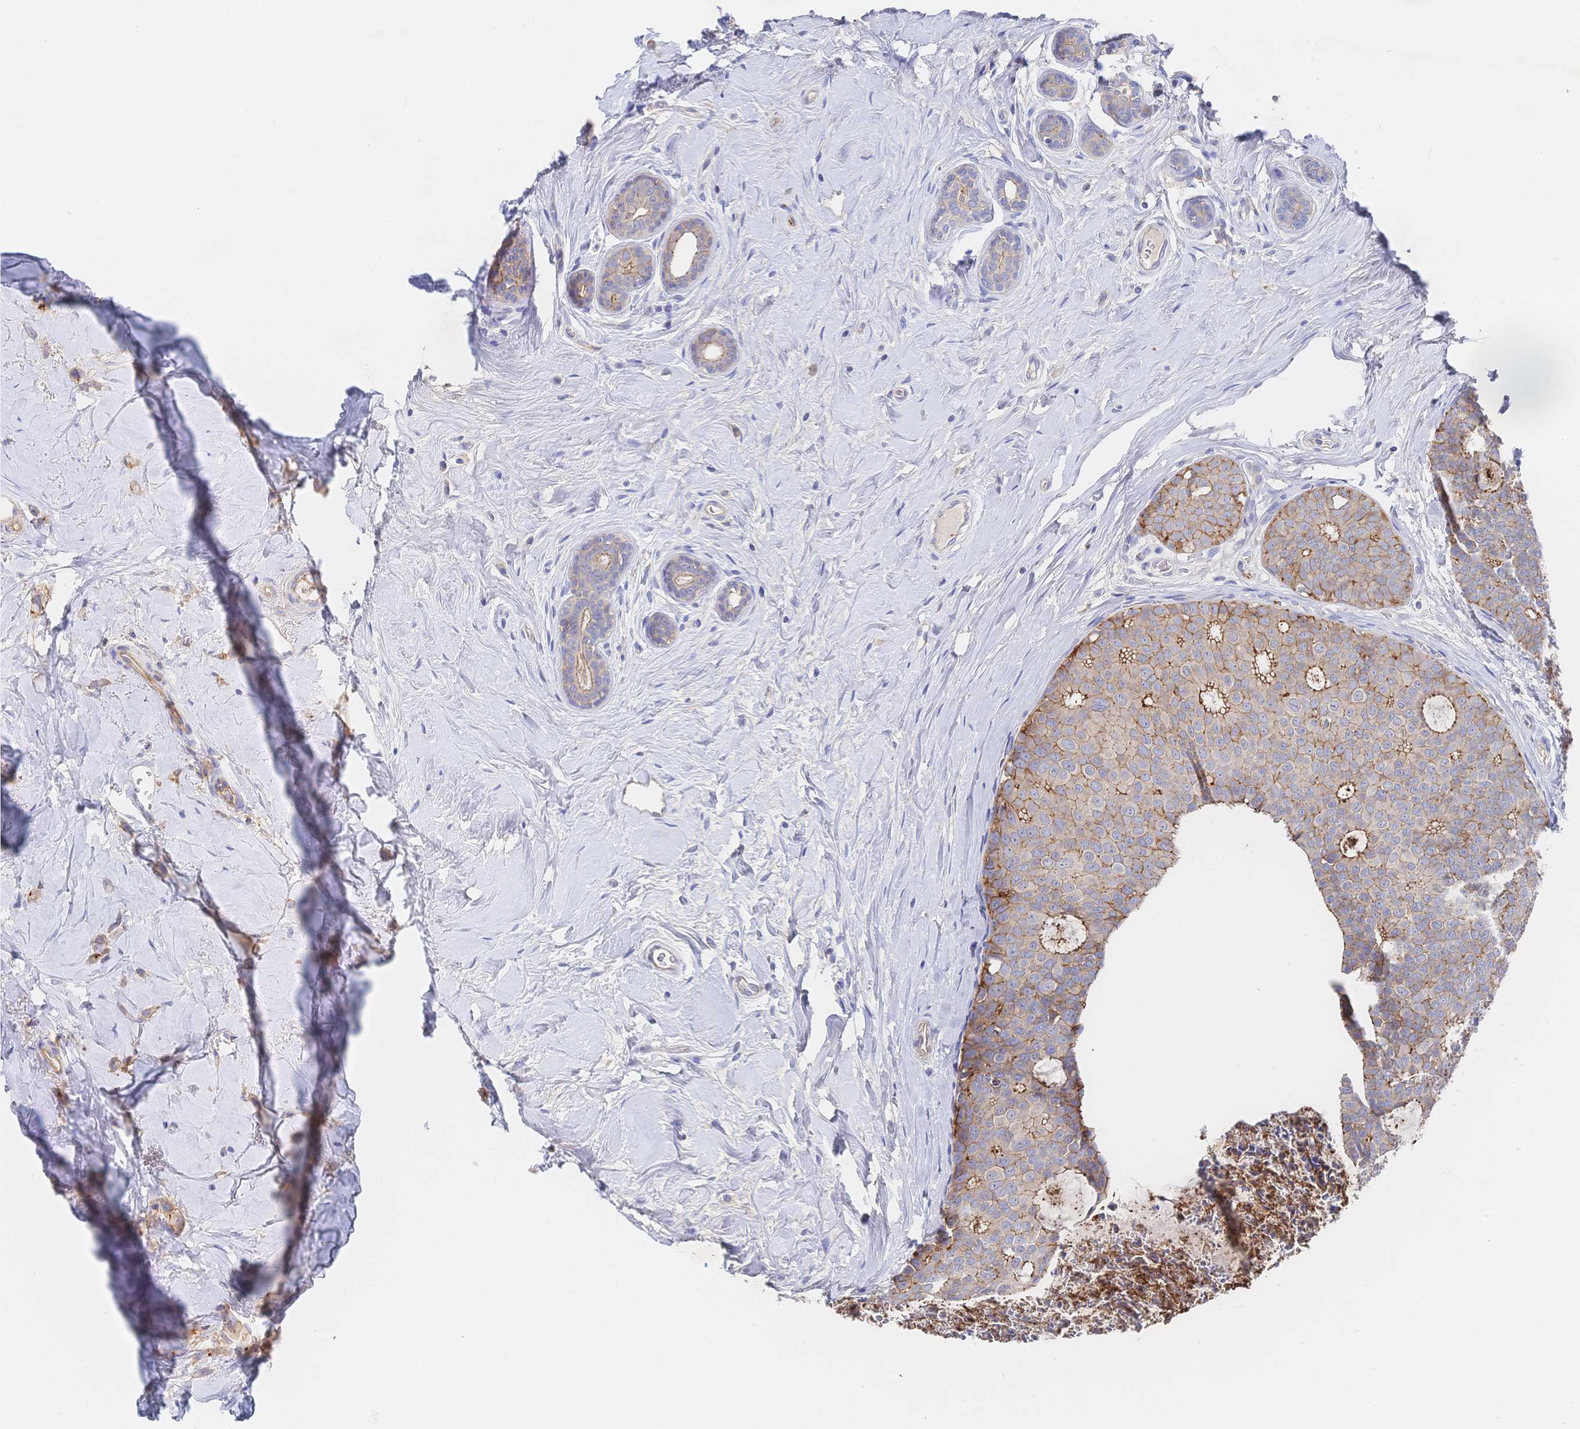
{"staining": {"intensity": "moderate", "quantity": "25%-75%", "location": "cytoplasmic/membranous"}, "tissue": "breast cancer", "cell_type": "Tumor cells", "image_type": "cancer", "snomed": [{"axis": "morphology", "description": "Duct carcinoma"}, {"axis": "topography", "description": "Breast"}], "caption": "Immunohistochemistry (IHC) of human breast invasive ductal carcinoma displays medium levels of moderate cytoplasmic/membranous staining in about 25%-75% of tumor cells.", "gene": "F11R", "patient": {"sex": "female", "age": 45}}